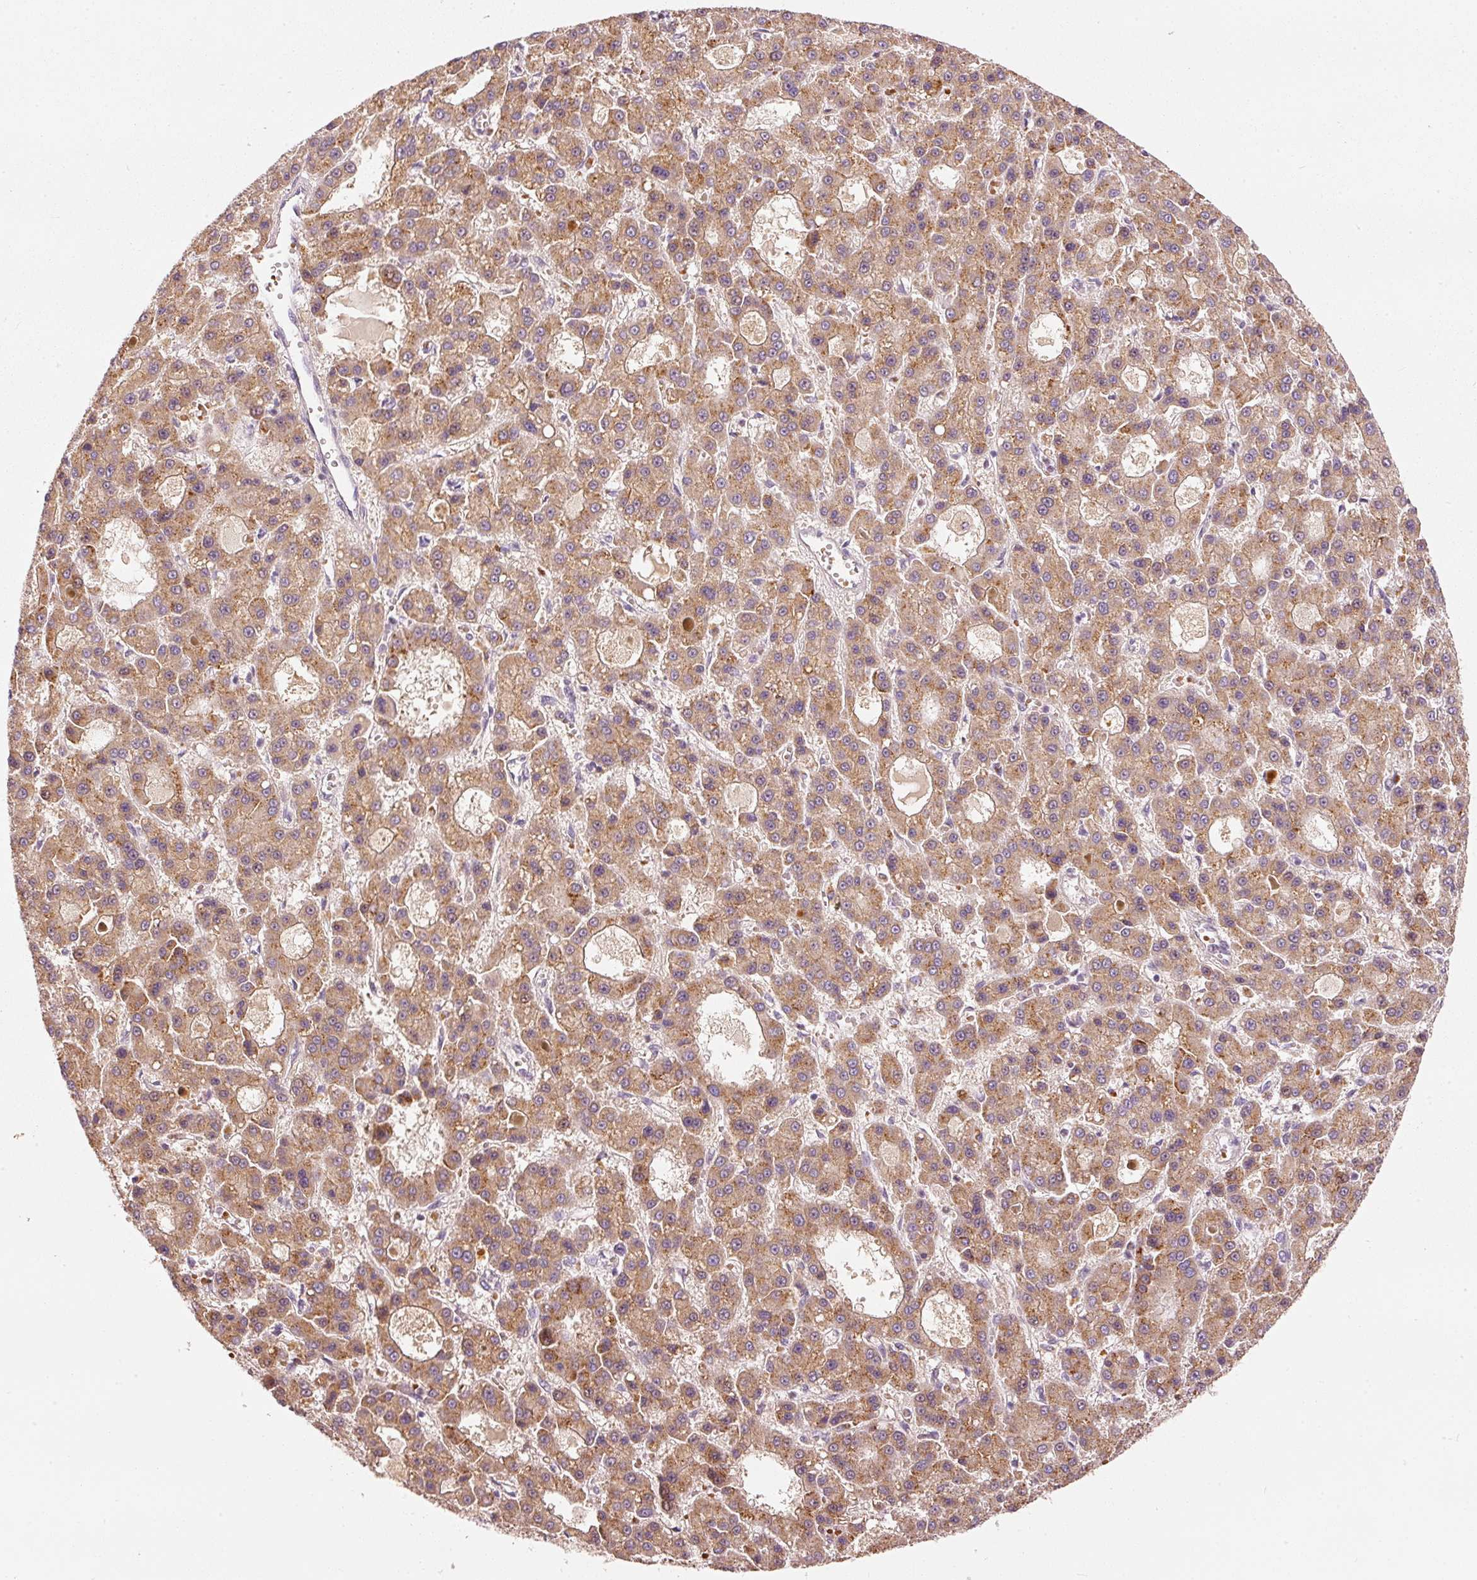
{"staining": {"intensity": "moderate", "quantity": ">75%", "location": "cytoplasmic/membranous"}, "tissue": "liver cancer", "cell_type": "Tumor cells", "image_type": "cancer", "snomed": [{"axis": "morphology", "description": "Carcinoma, Hepatocellular, NOS"}, {"axis": "topography", "description": "Liver"}], "caption": "Human hepatocellular carcinoma (liver) stained with a brown dye reveals moderate cytoplasmic/membranous positive expression in approximately >75% of tumor cells.", "gene": "KLHL21", "patient": {"sex": "male", "age": 70}}